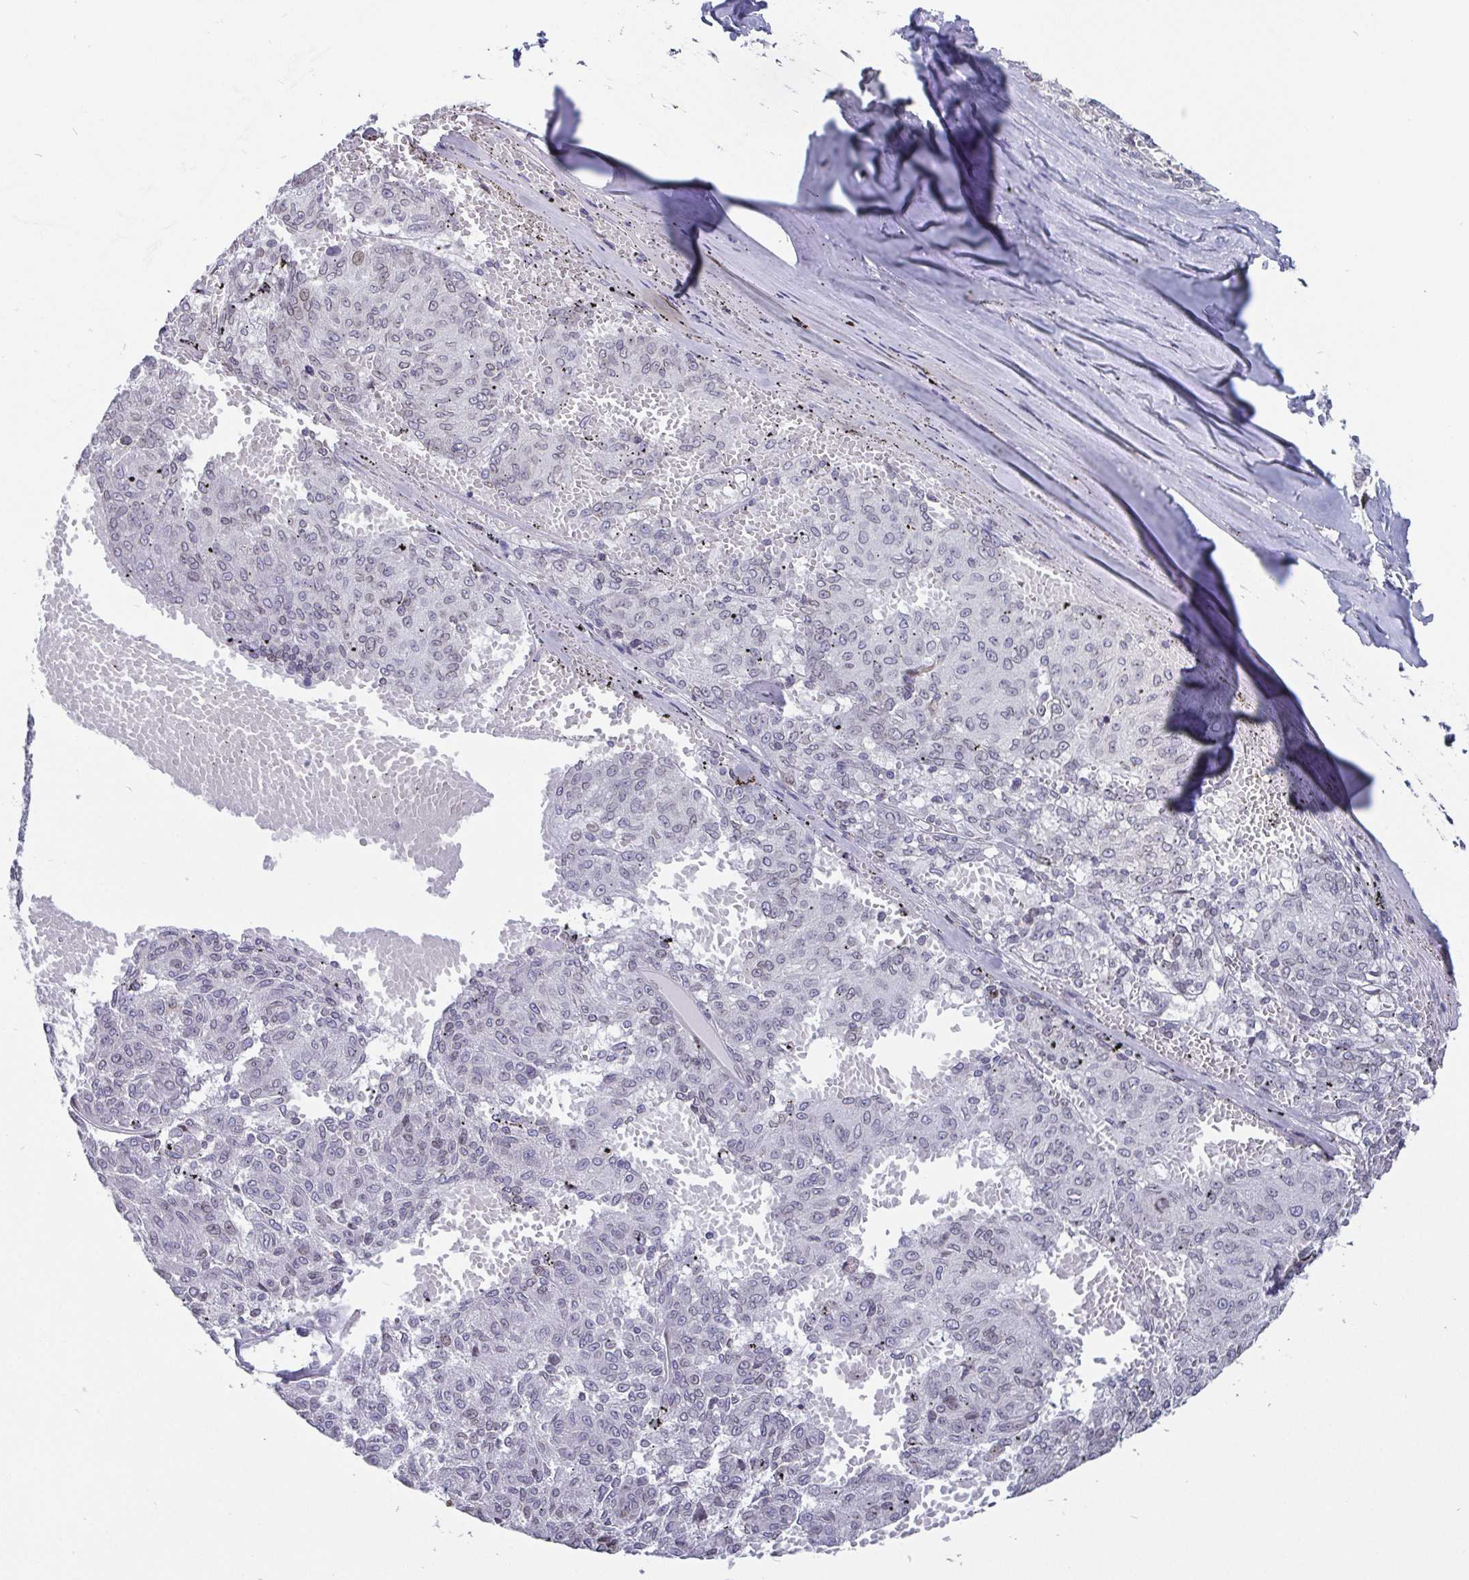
{"staining": {"intensity": "negative", "quantity": "none", "location": "none"}, "tissue": "melanoma", "cell_type": "Tumor cells", "image_type": "cancer", "snomed": [{"axis": "morphology", "description": "Malignant melanoma, NOS"}, {"axis": "topography", "description": "Skin"}], "caption": "IHC of malignant melanoma displays no staining in tumor cells.", "gene": "EMD", "patient": {"sex": "female", "age": 72}}